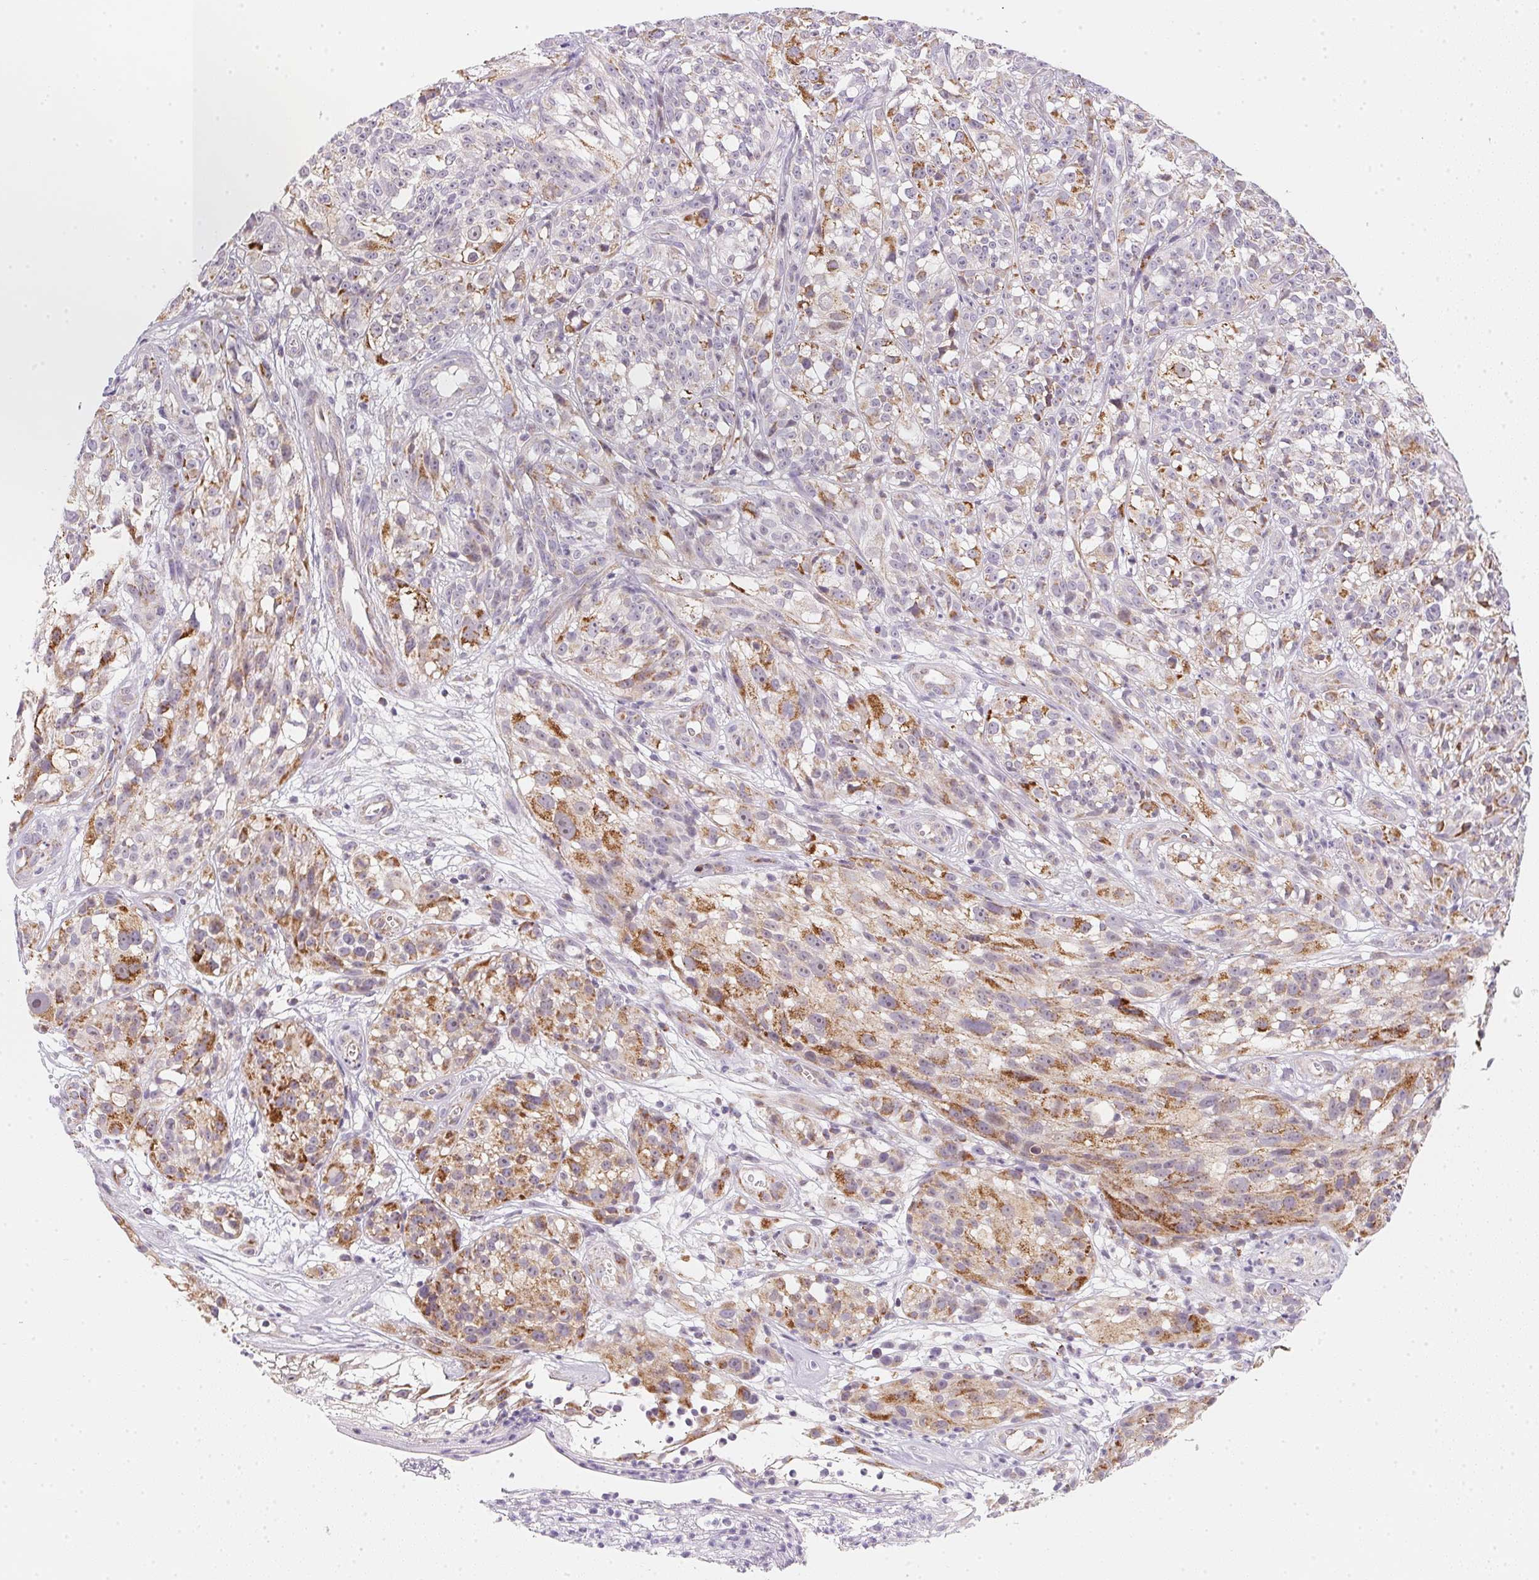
{"staining": {"intensity": "moderate", "quantity": "25%-75%", "location": "cytoplasmic/membranous"}, "tissue": "melanoma", "cell_type": "Tumor cells", "image_type": "cancer", "snomed": [{"axis": "morphology", "description": "Malignant melanoma, NOS"}, {"axis": "topography", "description": "Skin"}], "caption": "Brown immunohistochemical staining in human melanoma demonstrates moderate cytoplasmic/membranous positivity in approximately 25%-75% of tumor cells. The staining is performed using DAB brown chromogen to label protein expression. The nuclei are counter-stained blue using hematoxylin.", "gene": "GIPC2", "patient": {"sex": "female", "age": 85}}